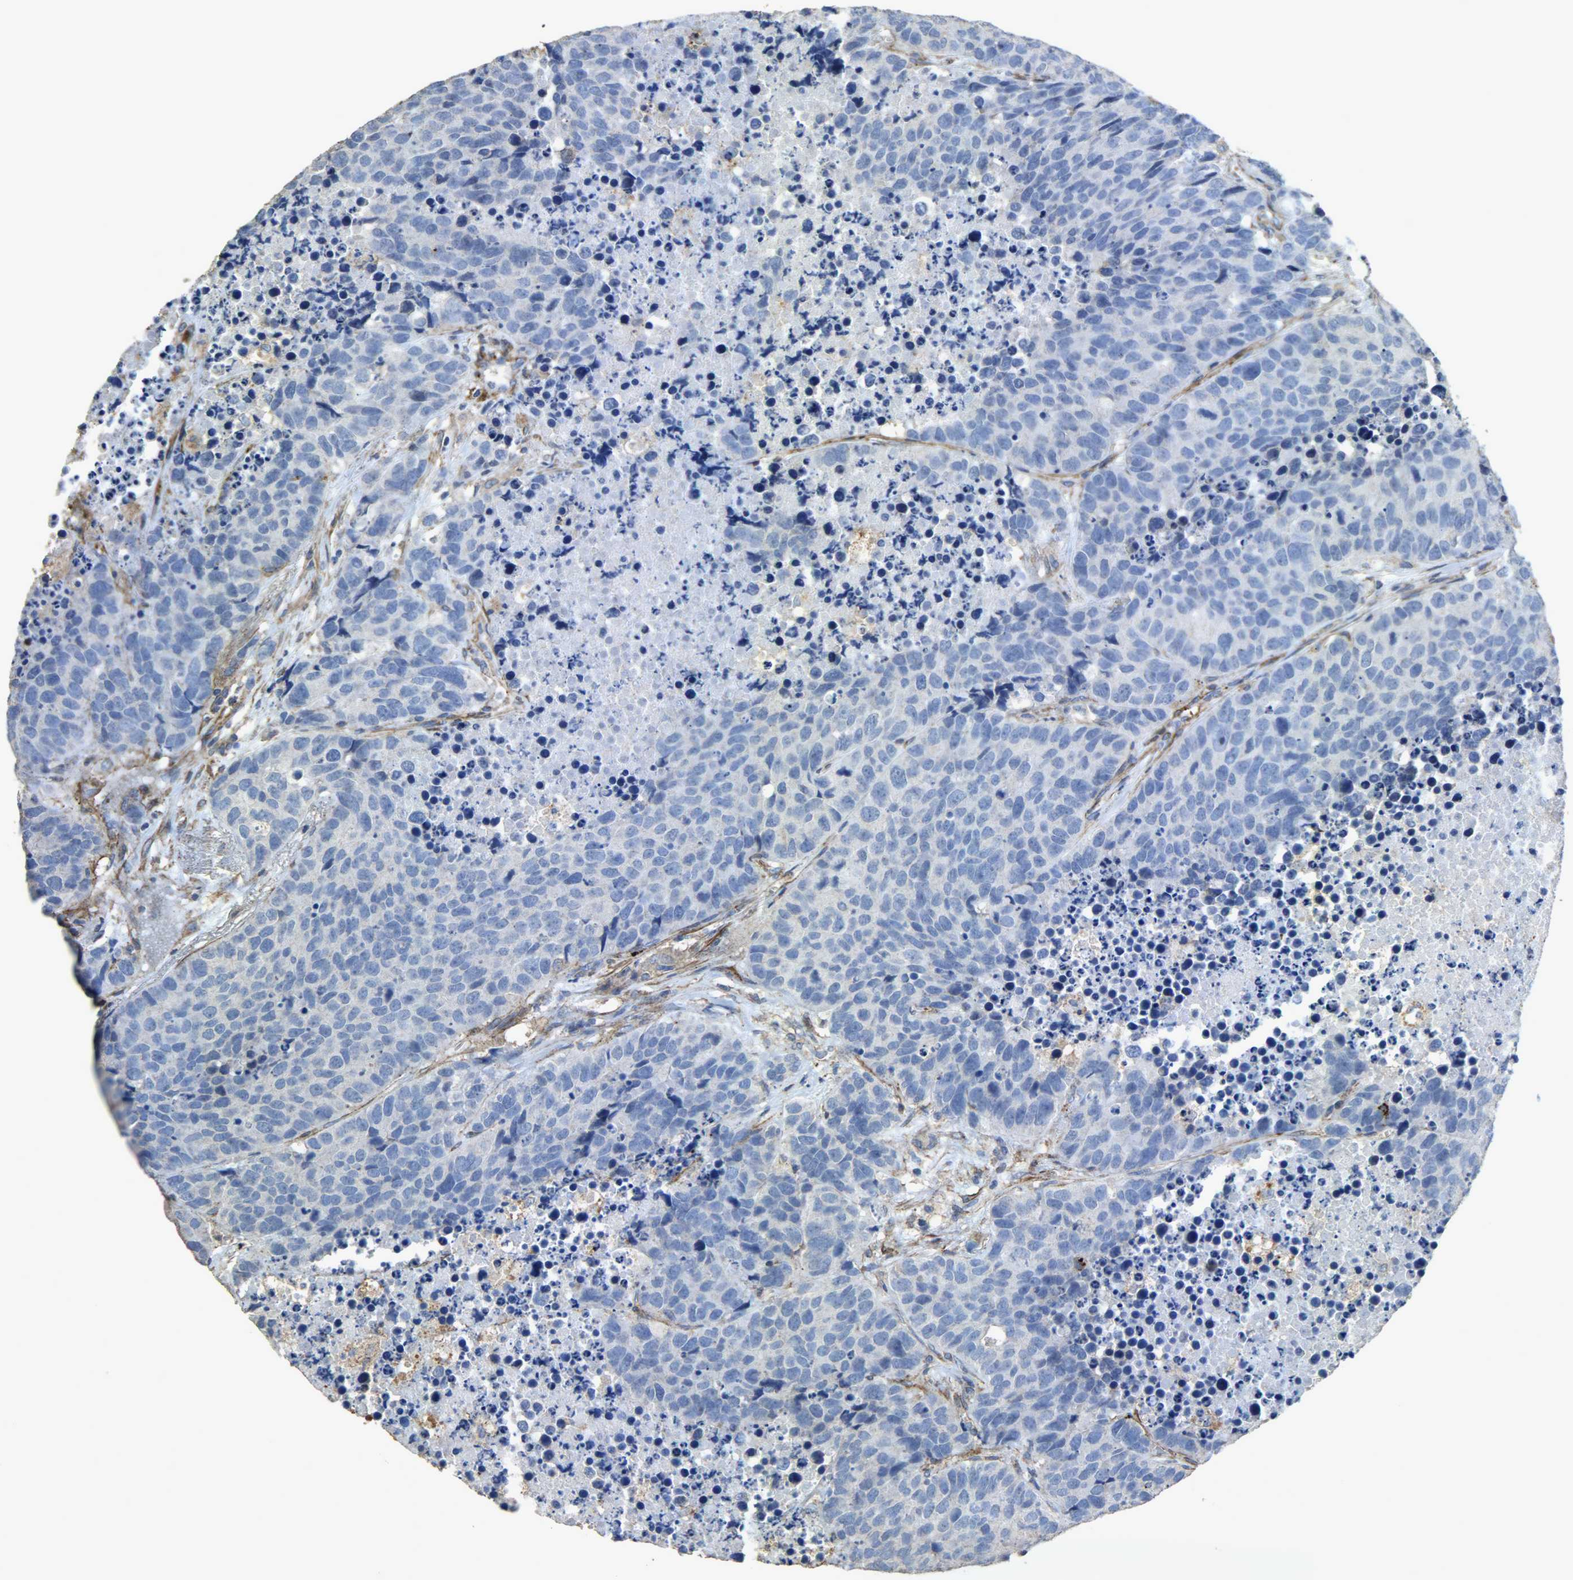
{"staining": {"intensity": "negative", "quantity": "none", "location": "none"}, "tissue": "carcinoid", "cell_type": "Tumor cells", "image_type": "cancer", "snomed": [{"axis": "morphology", "description": "Carcinoid, malignant, NOS"}, {"axis": "topography", "description": "Lung"}], "caption": "Protein analysis of malignant carcinoid demonstrates no significant expression in tumor cells.", "gene": "TPM4", "patient": {"sex": "male", "age": 60}}